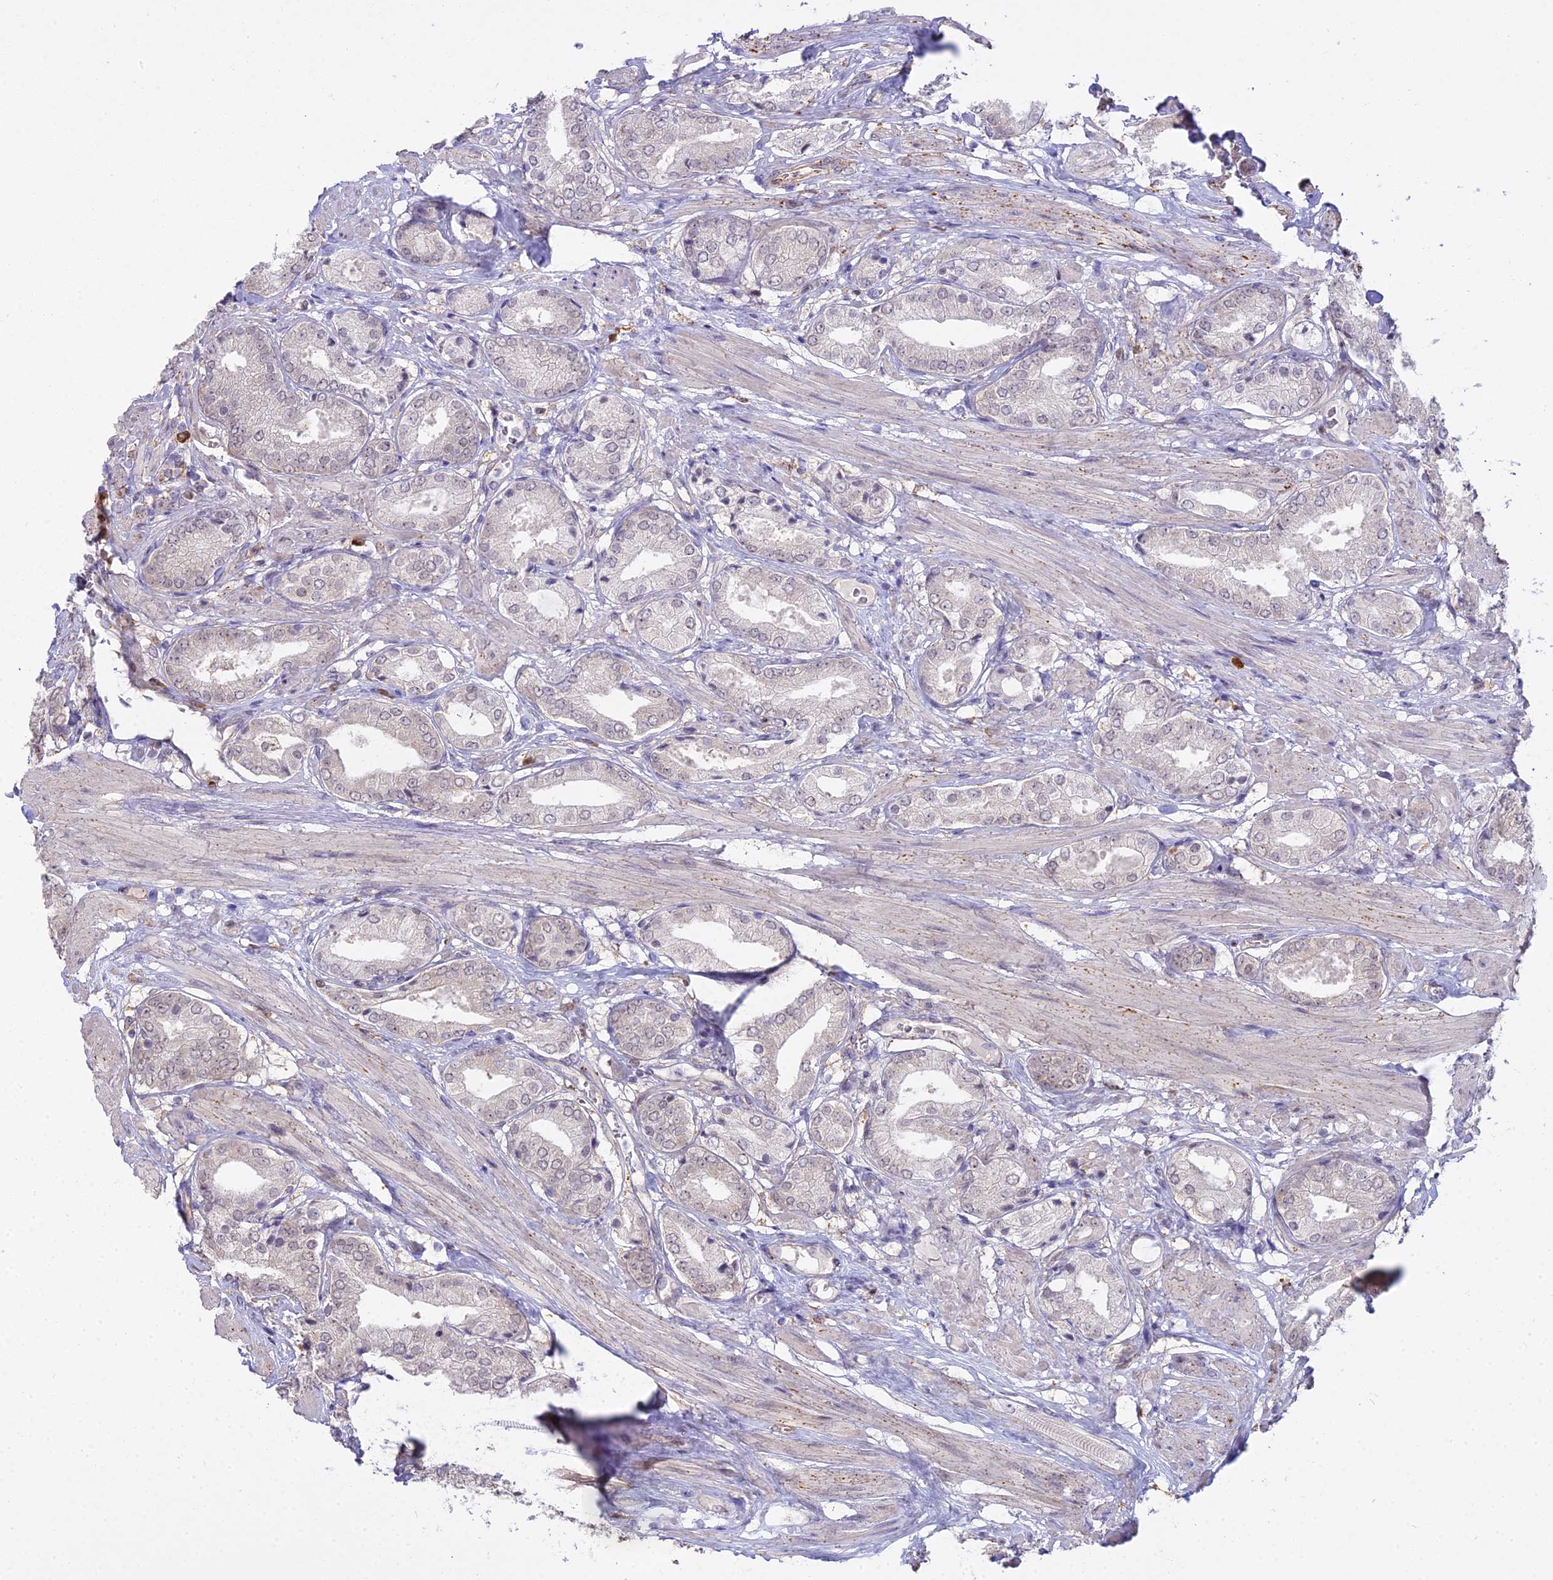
{"staining": {"intensity": "negative", "quantity": "none", "location": "none"}, "tissue": "prostate cancer", "cell_type": "Tumor cells", "image_type": "cancer", "snomed": [{"axis": "morphology", "description": "Adenocarcinoma, High grade"}, {"axis": "topography", "description": "Prostate and seminal vesicle, NOS"}], "caption": "High magnification brightfield microscopy of prostate cancer stained with DAB (brown) and counterstained with hematoxylin (blue): tumor cells show no significant staining.", "gene": "BLNK", "patient": {"sex": "male", "age": 64}}